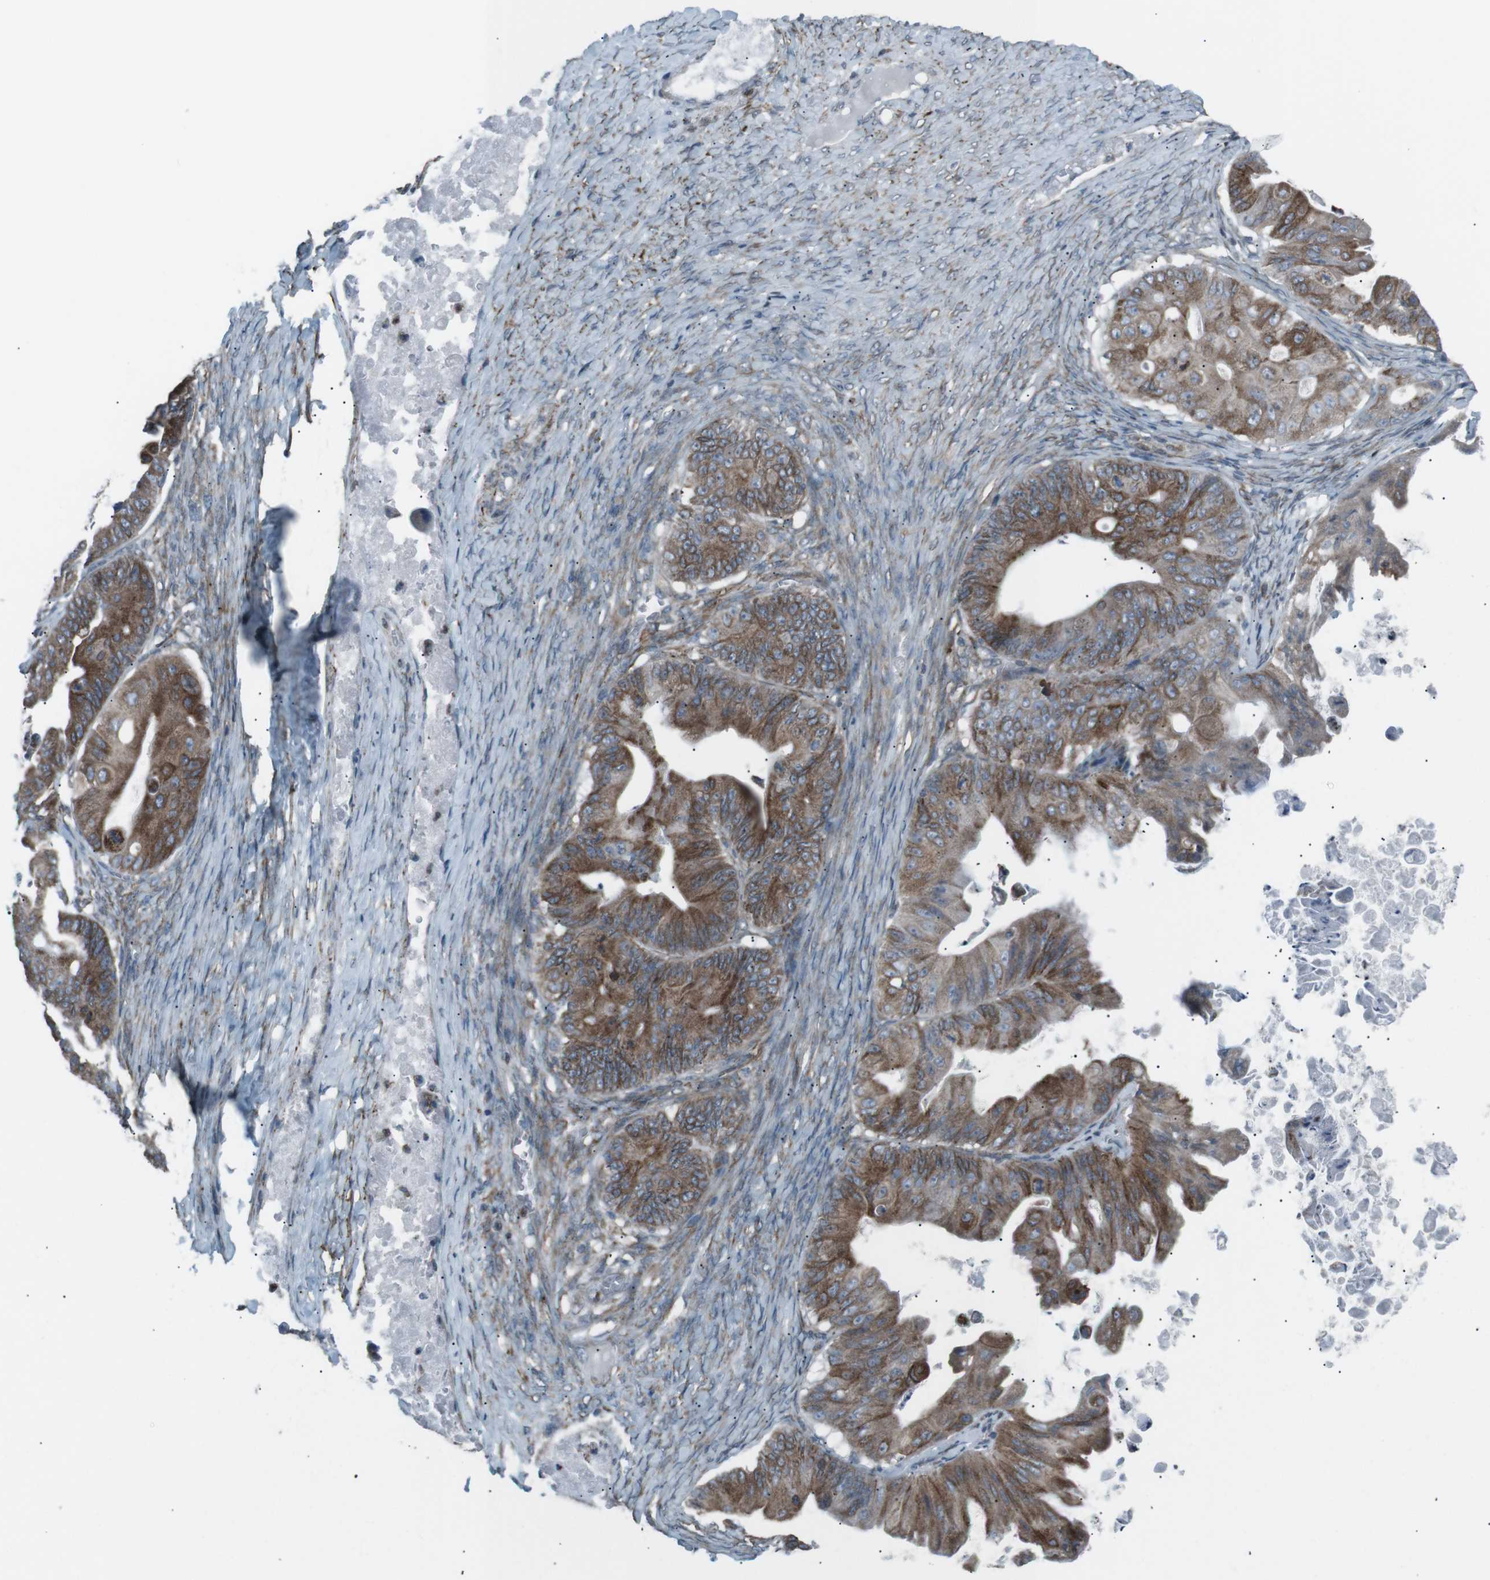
{"staining": {"intensity": "moderate", "quantity": ">75%", "location": "cytoplasmic/membranous"}, "tissue": "ovarian cancer", "cell_type": "Tumor cells", "image_type": "cancer", "snomed": [{"axis": "morphology", "description": "Cystadenocarcinoma, mucinous, NOS"}, {"axis": "topography", "description": "Ovary"}], "caption": "Immunohistochemistry (IHC) of human ovarian mucinous cystadenocarcinoma demonstrates medium levels of moderate cytoplasmic/membranous positivity in about >75% of tumor cells.", "gene": "LNPK", "patient": {"sex": "female", "age": 37}}